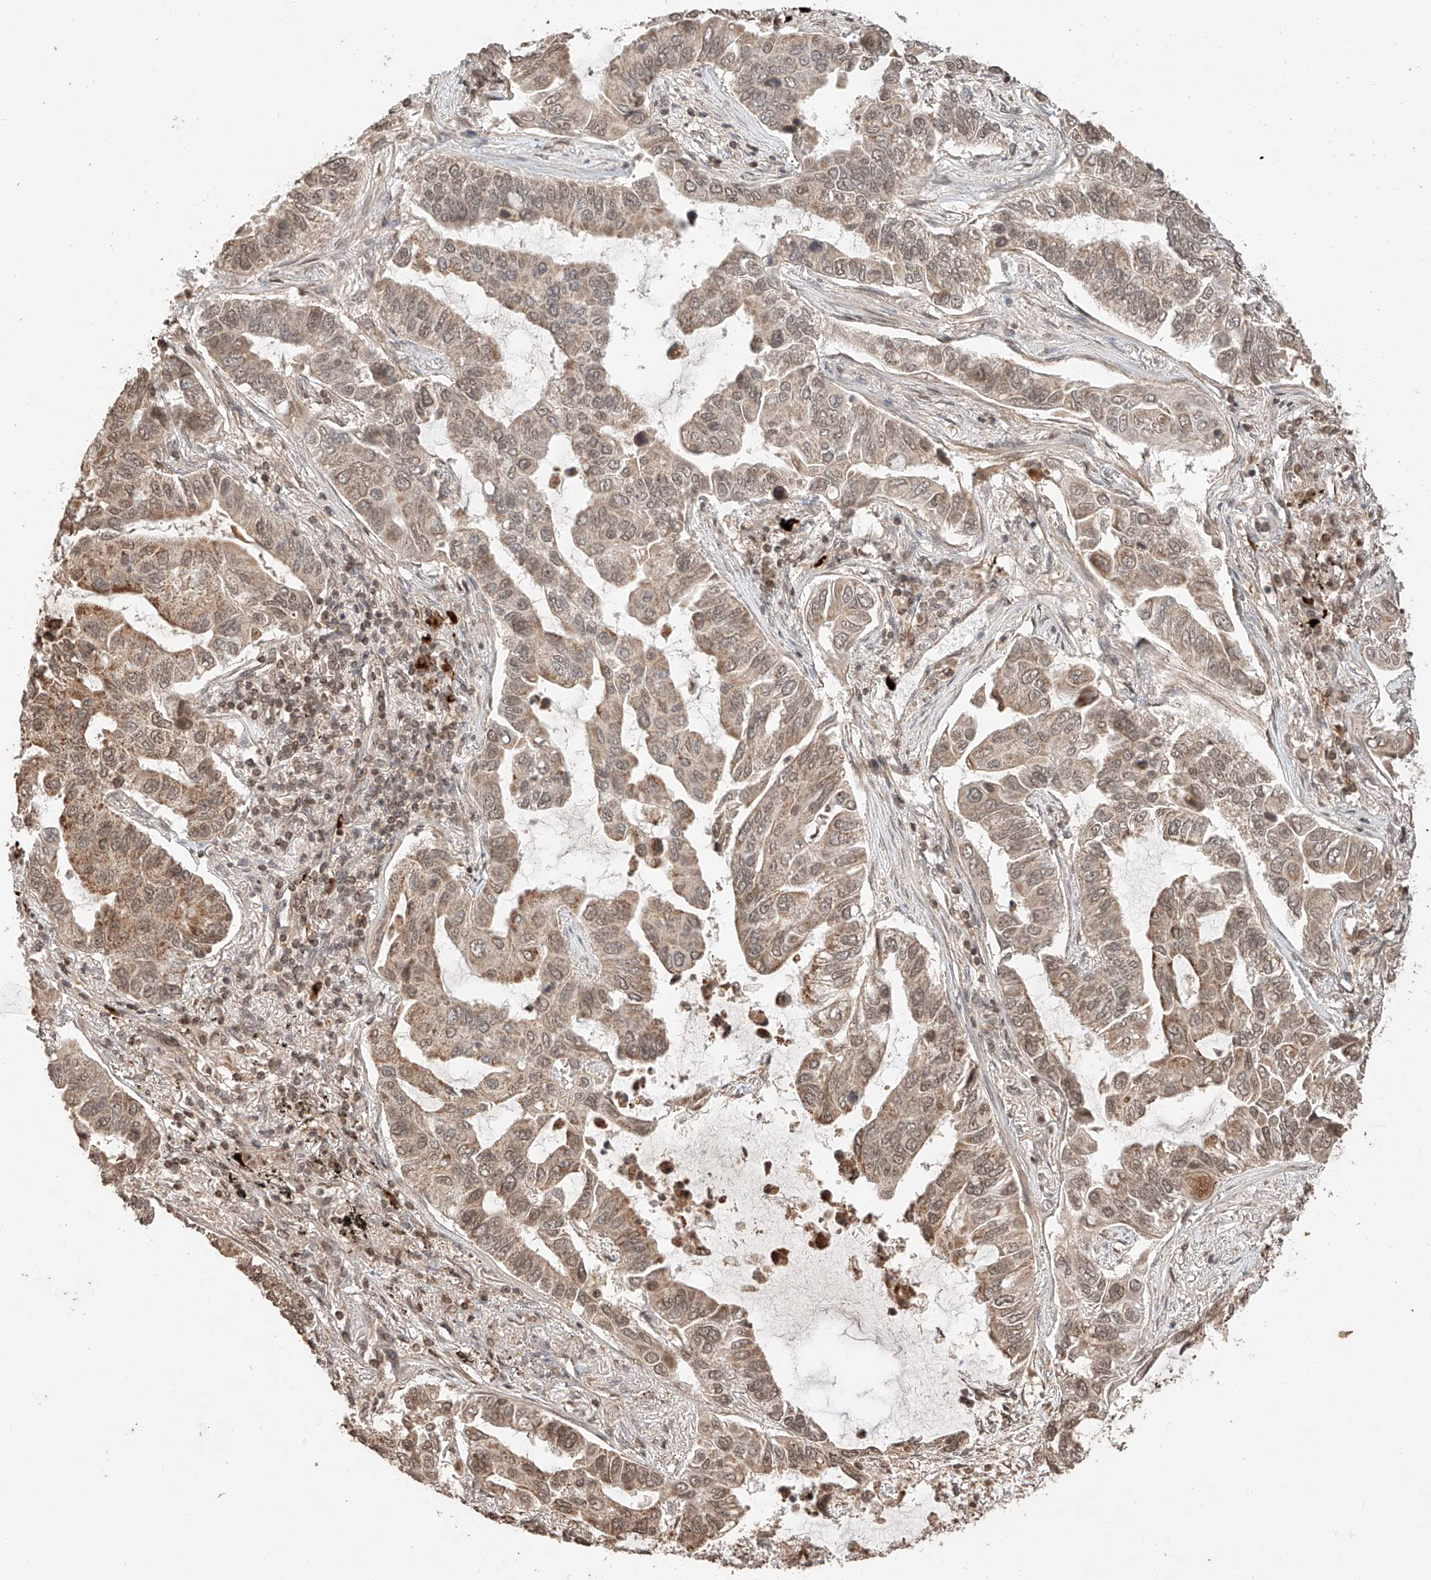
{"staining": {"intensity": "moderate", "quantity": "25%-75%", "location": "cytoplasmic/membranous,nuclear"}, "tissue": "lung cancer", "cell_type": "Tumor cells", "image_type": "cancer", "snomed": [{"axis": "morphology", "description": "Adenocarcinoma, NOS"}, {"axis": "topography", "description": "Lung"}], "caption": "Moderate cytoplasmic/membranous and nuclear expression is present in approximately 25%-75% of tumor cells in lung cancer.", "gene": "ARHGAP33", "patient": {"sex": "male", "age": 64}}